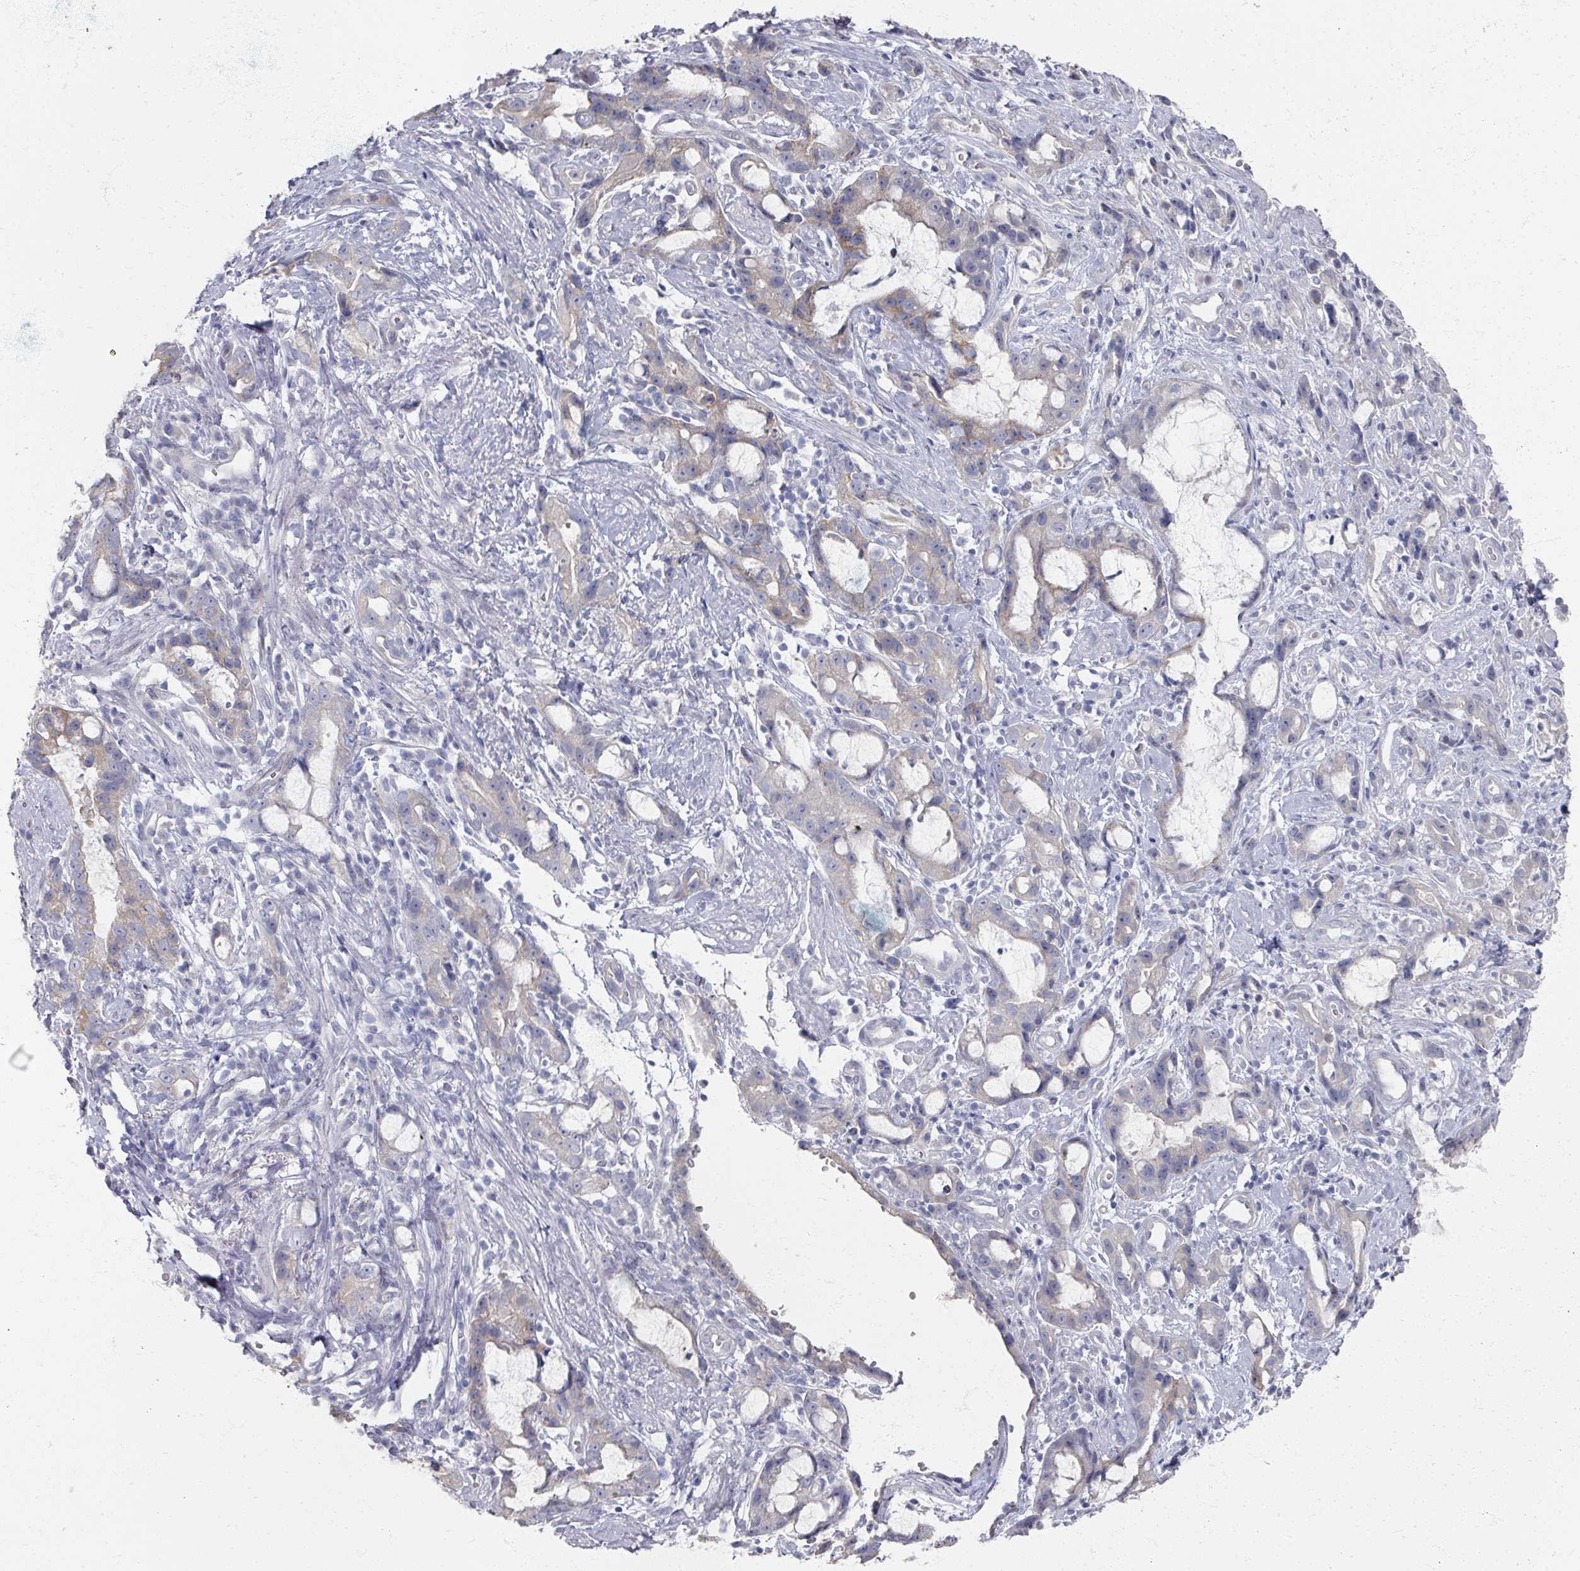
{"staining": {"intensity": "weak", "quantity": "<25%", "location": "cytoplasmic/membranous"}, "tissue": "stomach cancer", "cell_type": "Tumor cells", "image_type": "cancer", "snomed": [{"axis": "morphology", "description": "Adenocarcinoma, NOS"}, {"axis": "topography", "description": "Stomach"}], "caption": "There is no significant expression in tumor cells of stomach adenocarcinoma.", "gene": "TTYH3", "patient": {"sex": "male", "age": 55}}